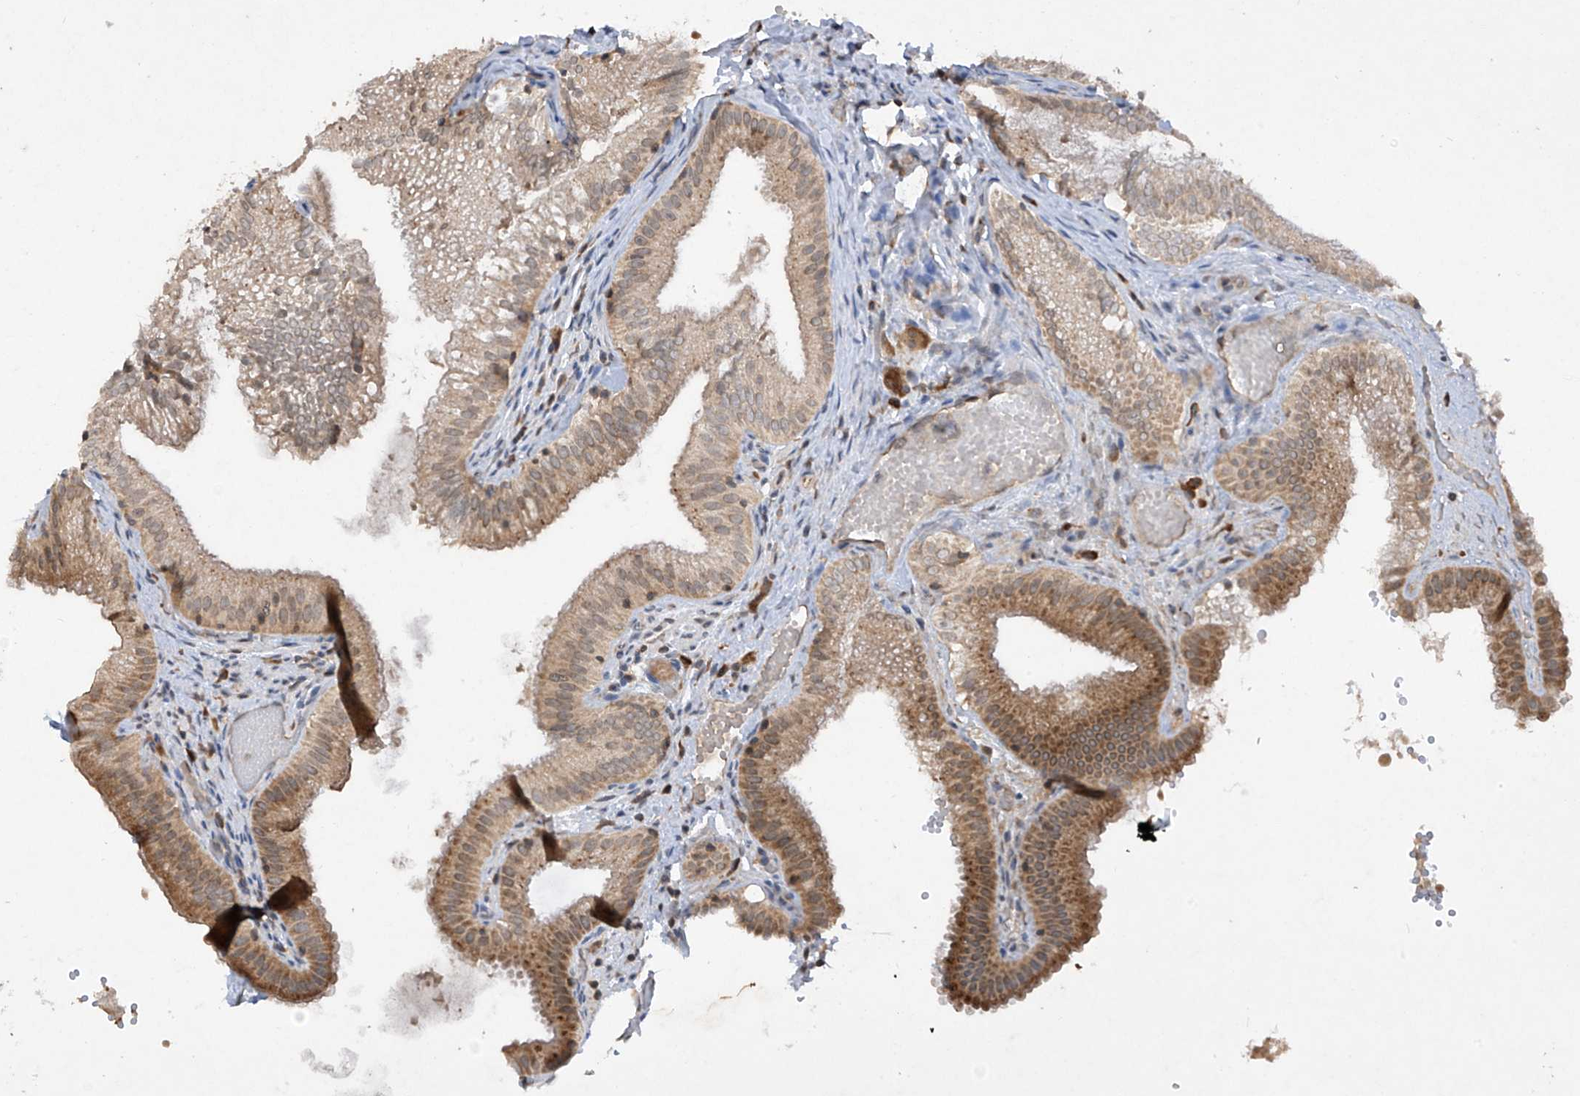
{"staining": {"intensity": "strong", "quantity": "25%-75%", "location": "cytoplasmic/membranous"}, "tissue": "gallbladder", "cell_type": "Glandular cells", "image_type": "normal", "snomed": [{"axis": "morphology", "description": "Normal tissue, NOS"}, {"axis": "topography", "description": "Gallbladder"}], "caption": "Approximately 25%-75% of glandular cells in normal human gallbladder display strong cytoplasmic/membranous protein expression as visualized by brown immunohistochemical staining.", "gene": "RPL34", "patient": {"sex": "female", "age": 30}}